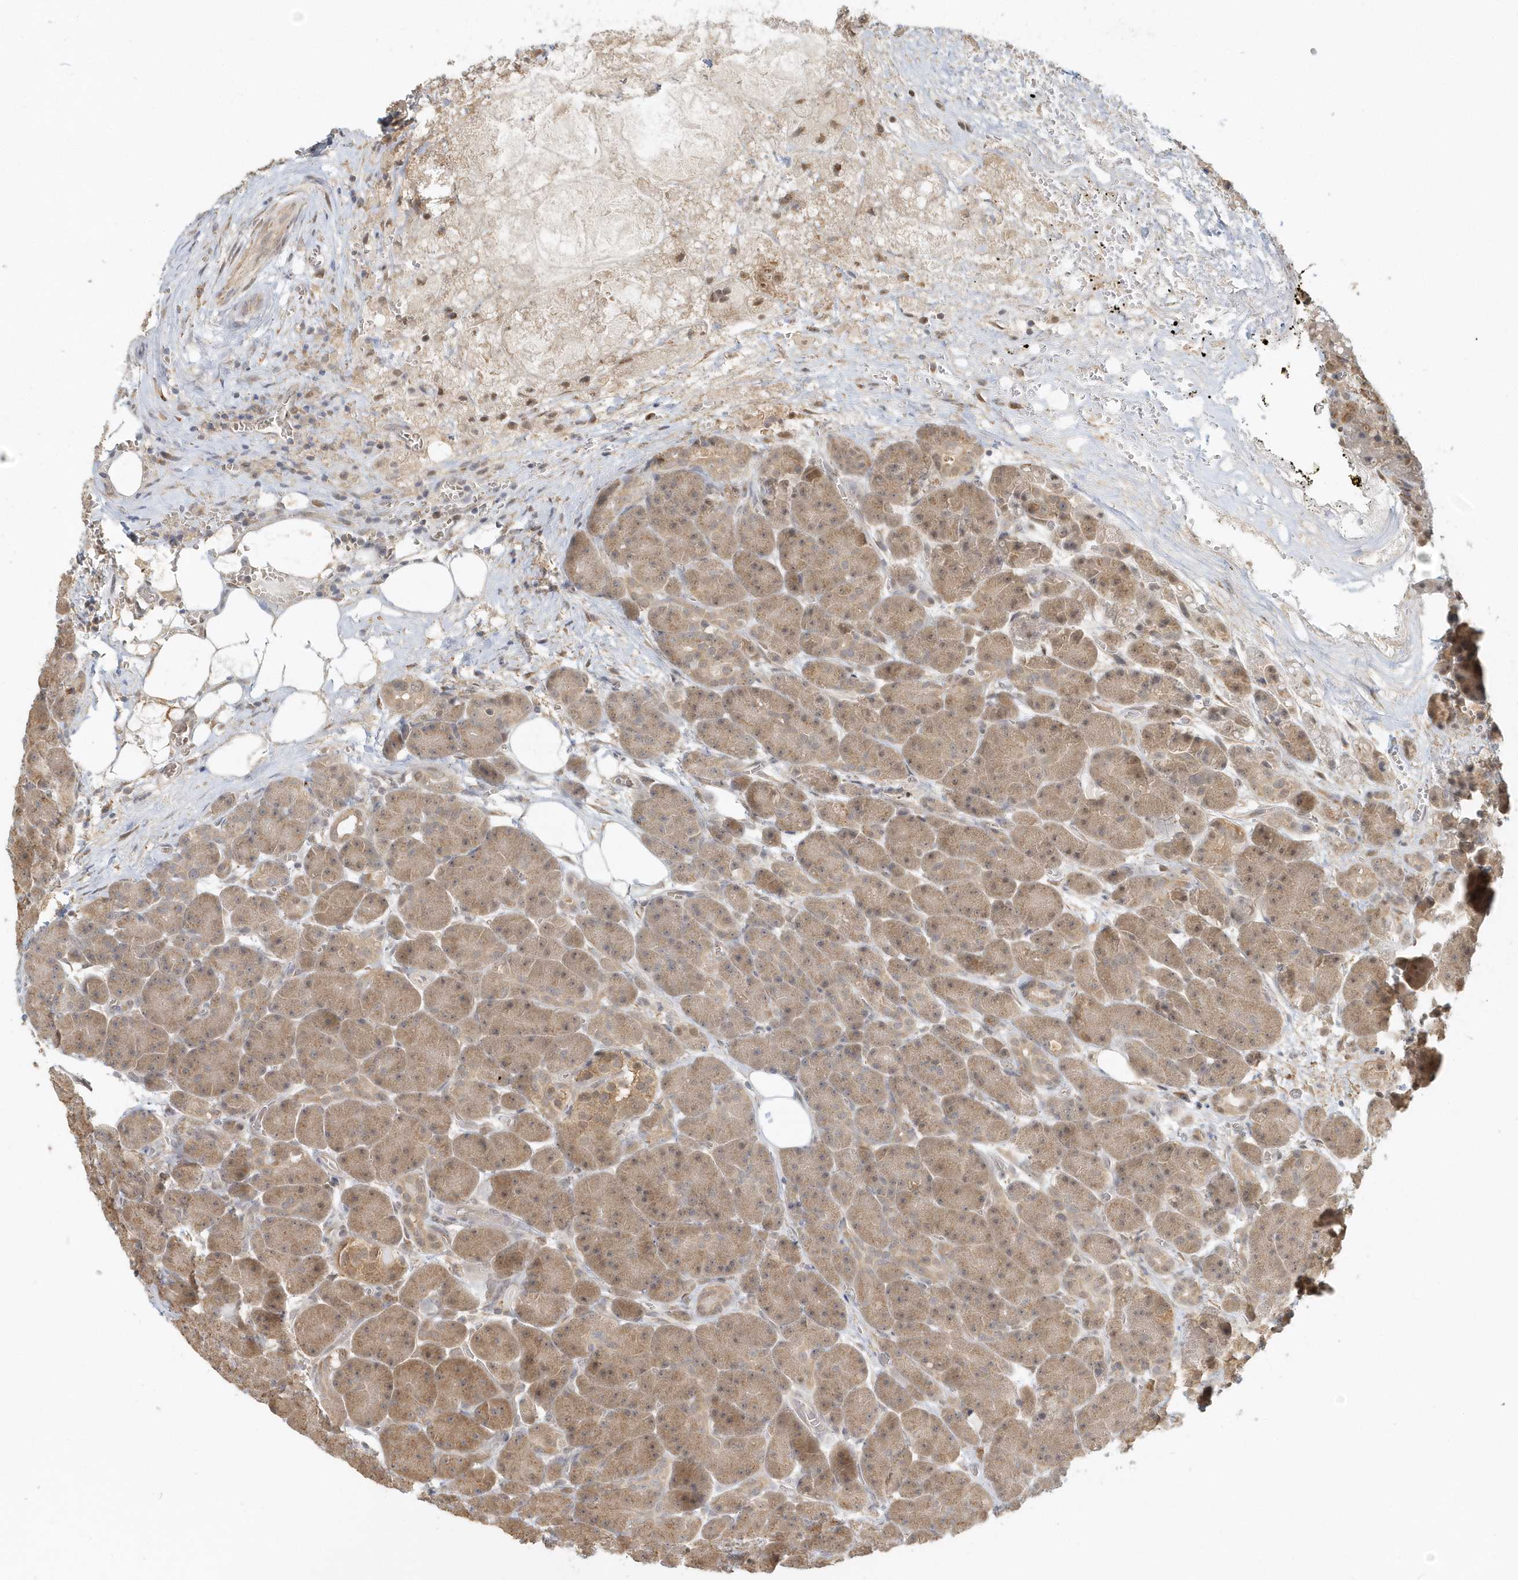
{"staining": {"intensity": "moderate", "quantity": ">75%", "location": "cytoplasmic/membranous,nuclear"}, "tissue": "pancreas", "cell_type": "Exocrine glandular cells", "image_type": "normal", "snomed": [{"axis": "morphology", "description": "Normal tissue, NOS"}, {"axis": "topography", "description": "Pancreas"}], "caption": "Immunohistochemical staining of unremarkable pancreas demonstrates moderate cytoplasmic/membranous,nuclear protein positivity in about >75% of exocrine glandular cells.", "gene": "PSMD6", "patient": {"sex": "male", "age": 63}}